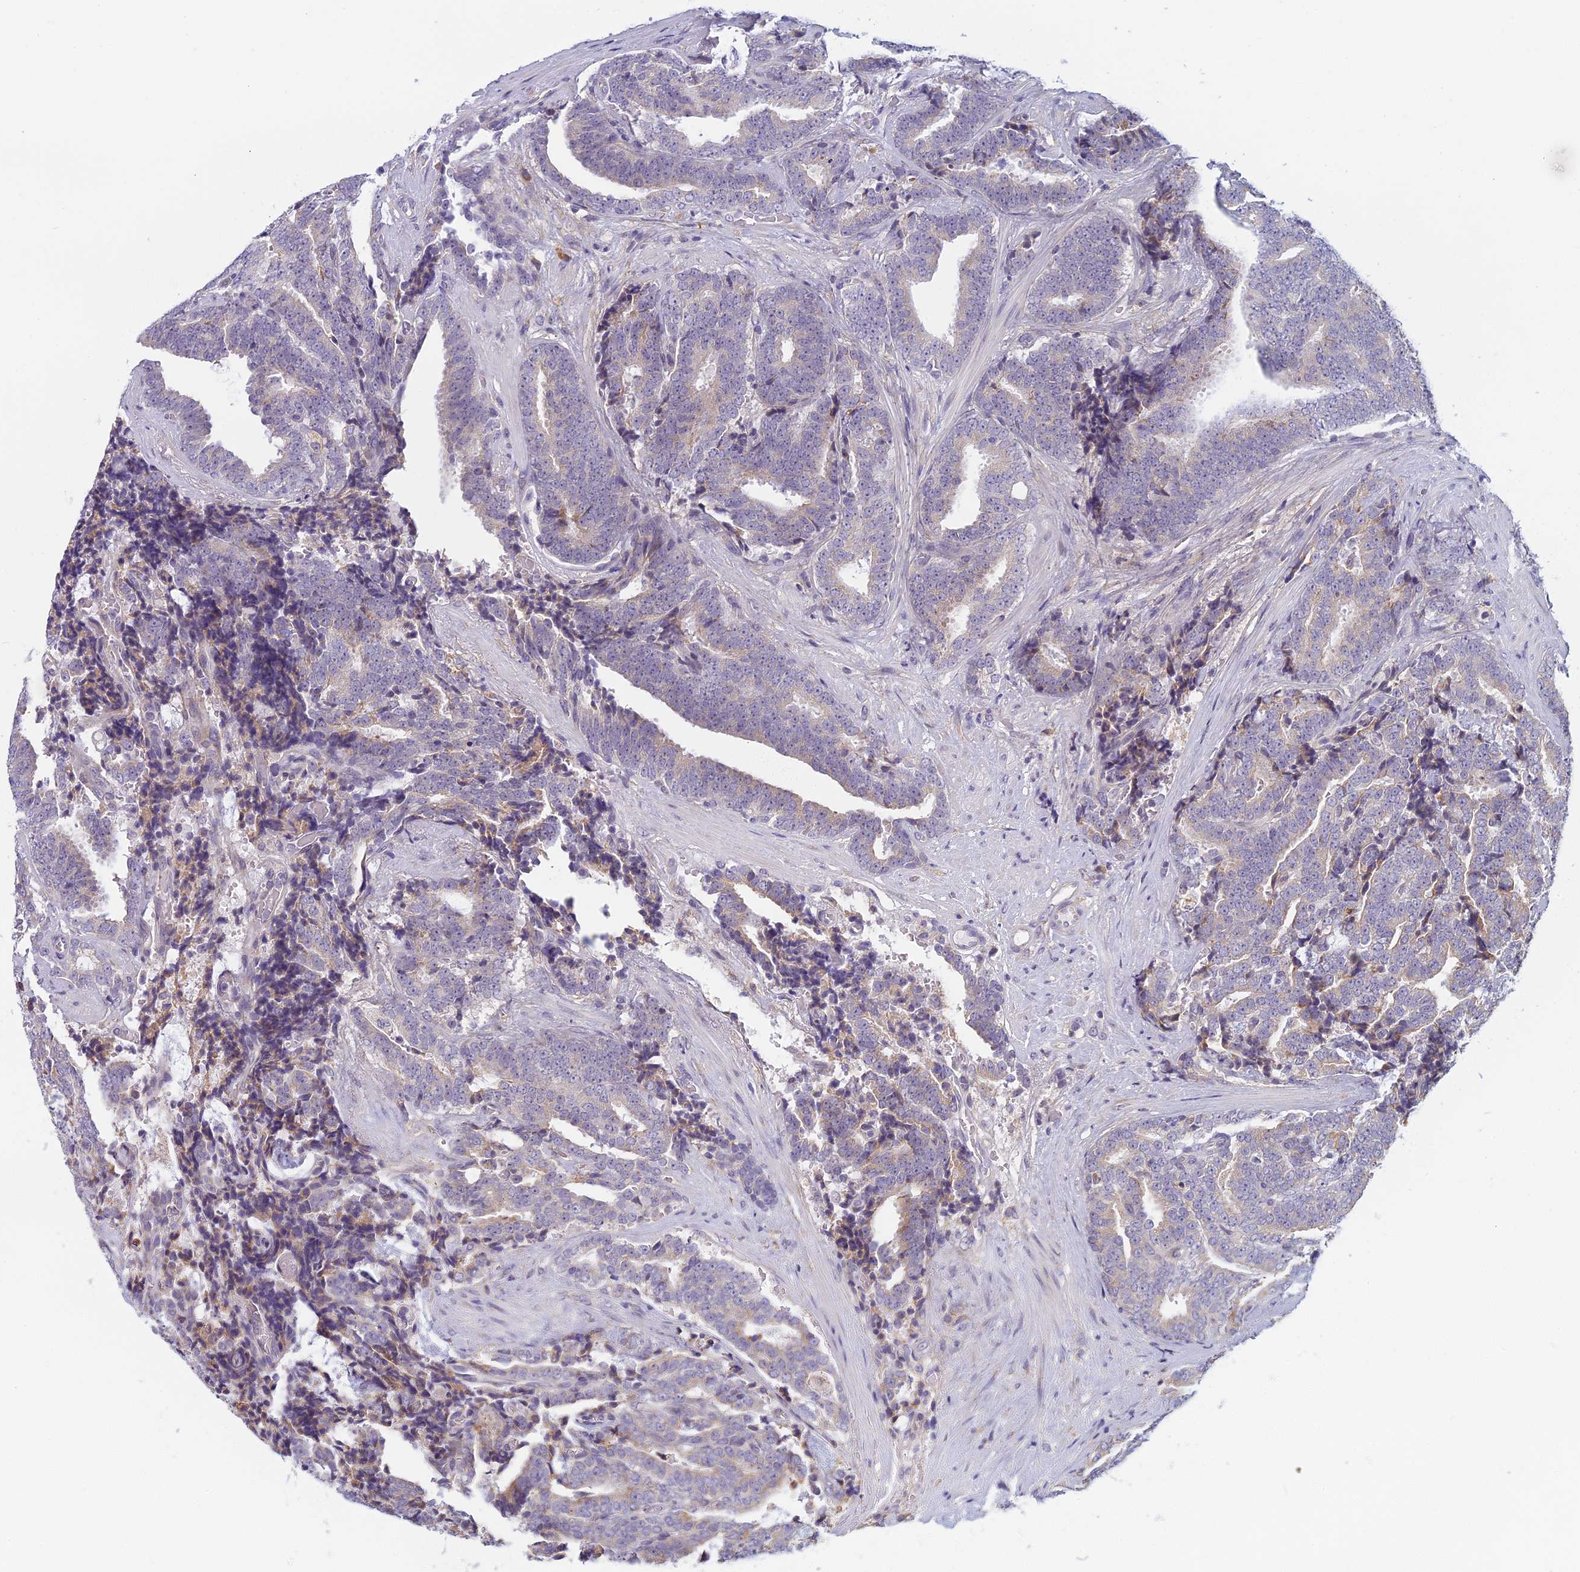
{"staining": {"intensity": "weak", "quantity": "<25%", "location": "cytoplasmic/membranous"}, "tissue": "prostate cancer", "cell_type": "Tumor cells", "image_type": "cancer", "snomed": [{"axis": "morphology", "description": "Adenocarcinoma, High grade"}, {"axis": "topography", "description": "Prostate and seminal vesicle, NOS"}], "caption": "Immunohistochemistry (IHC) image of human prostate cancer stained for a protein (brown), which demonstrates no staining in tumor cells. (Stains: DAB (3,3'-diaminobenzidine) IHC with hematoxylin counter stain, Microscopy: brightfield microscopy at high magnification).", "gene": "DDX51", "patient": {"sex": "male", "age": 67}}